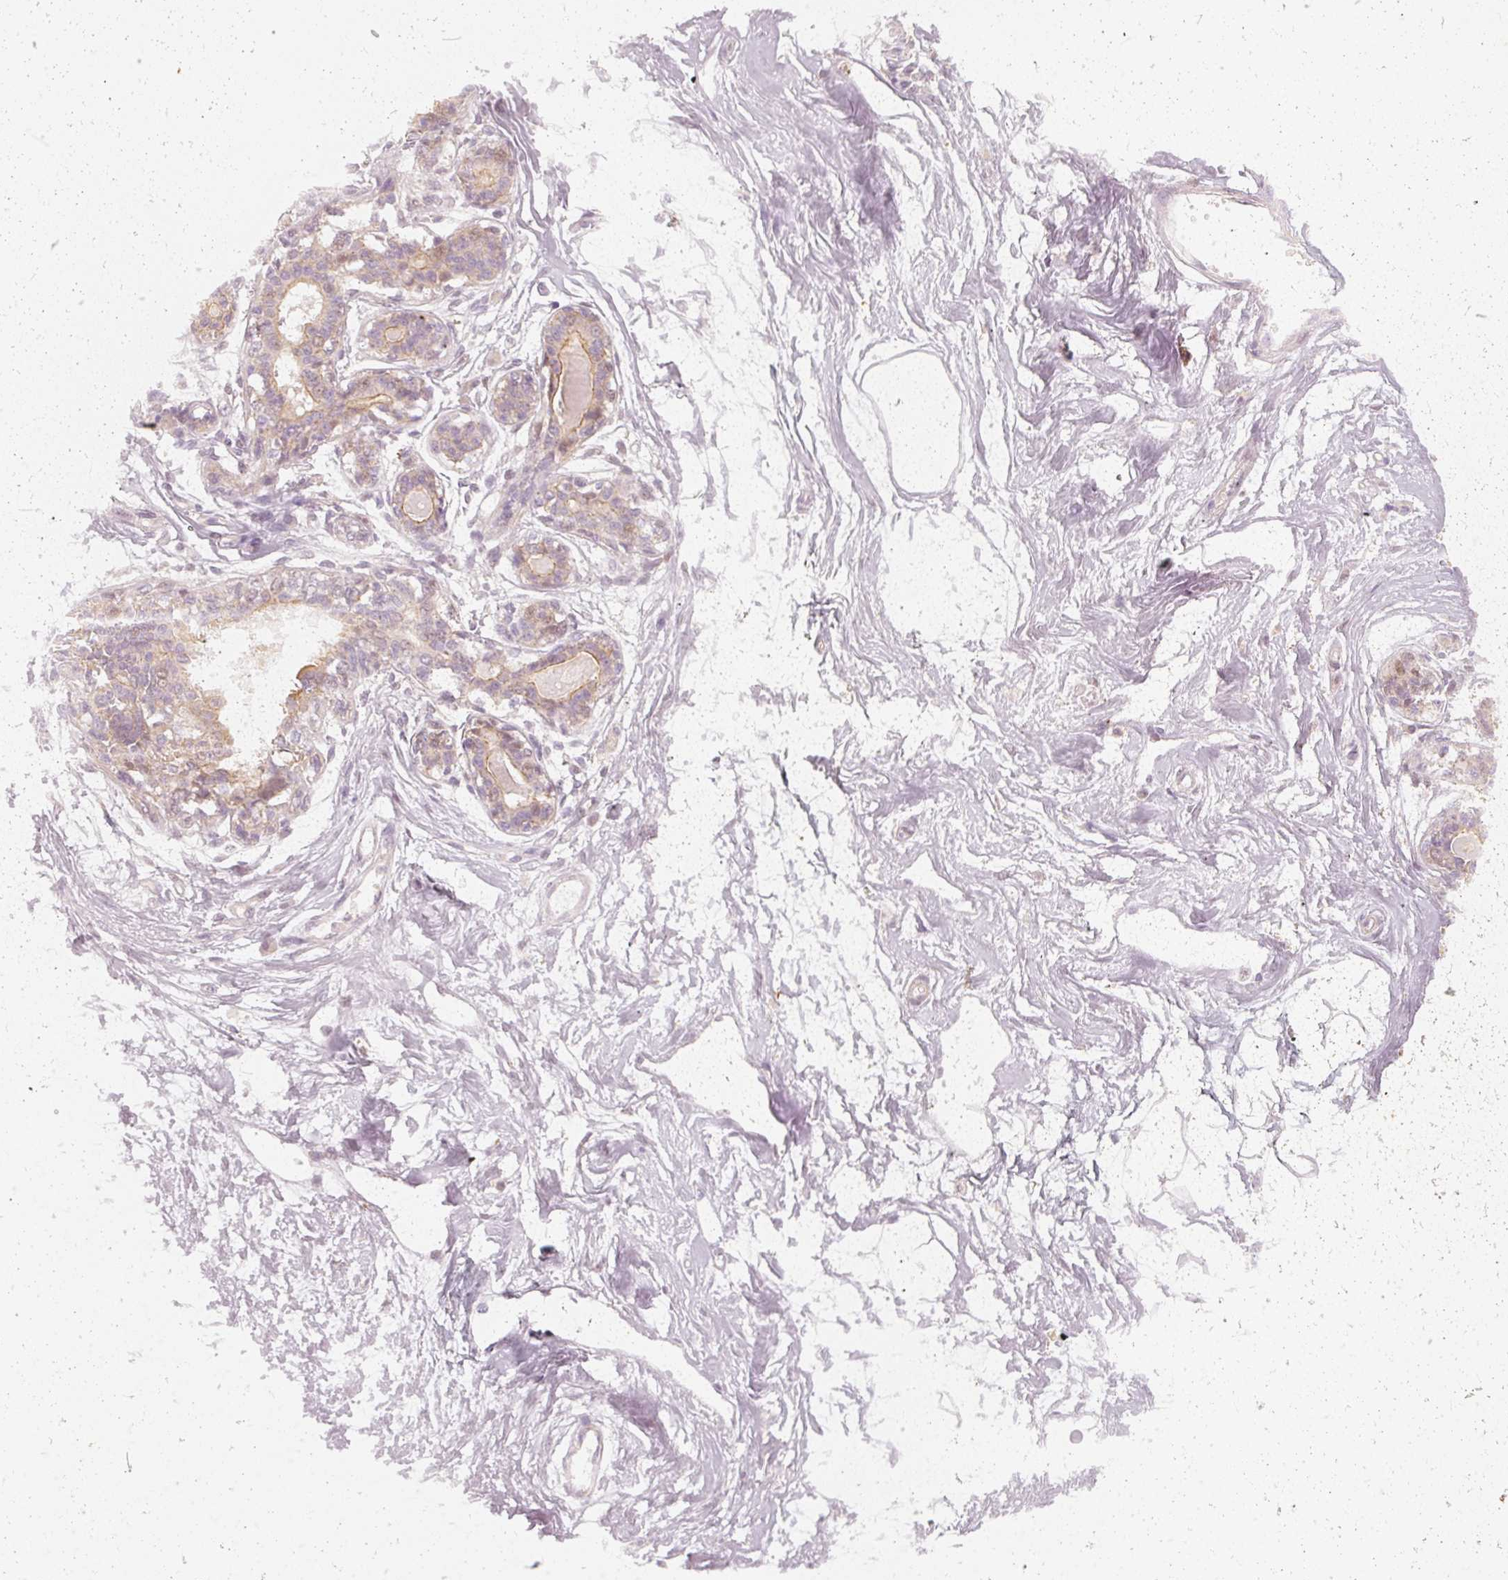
{"staining": {"intensity": "negative", "quantity": "none", "location": "none"}, "tissue": "breast", "cell_type": "Adipocytes", "image_type": "normal", "snomed": [{"axis": "morphology", "description": "Normal tissue, NOS"}, {"axis": "topography", "description": "Breast"}], "caption": "A histopathology image of human breast is negative for staining in adipocytes.", "gene": "DAPP1", "patient": {"sex": "female", "age": 45}}